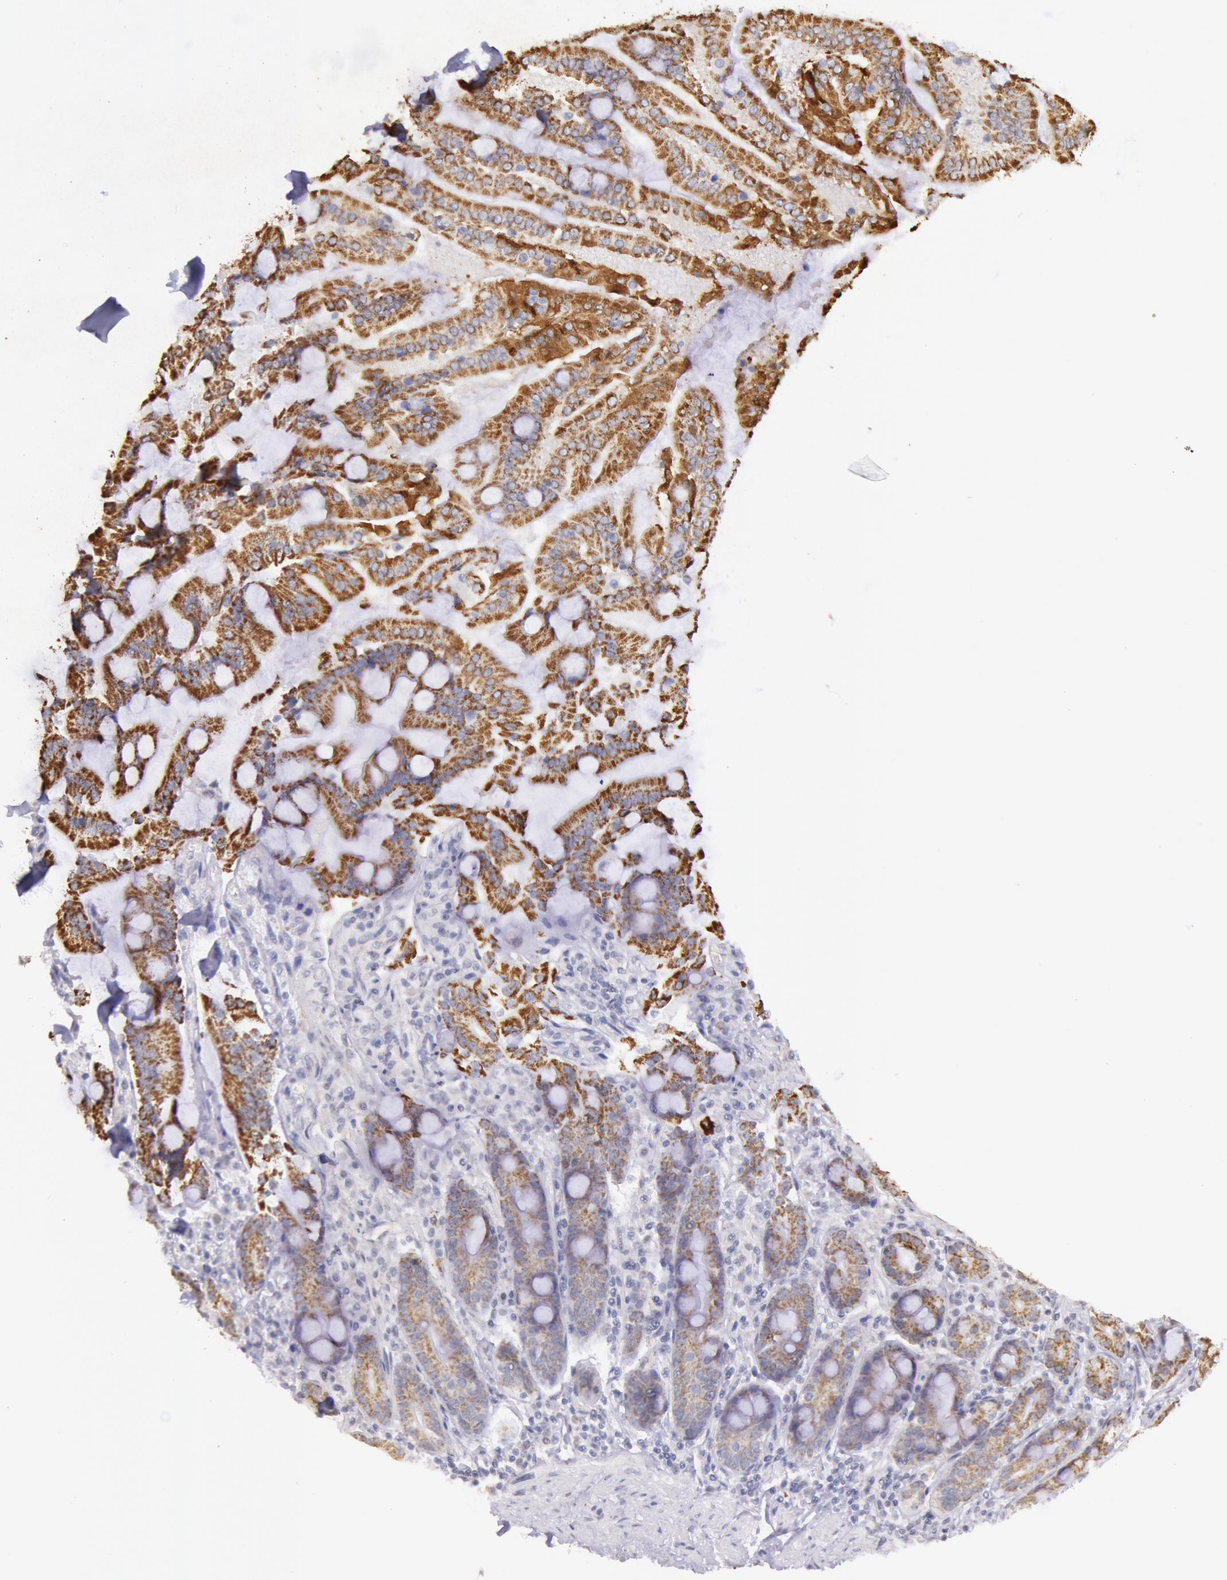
{"staining": {"intensity": "strong", "quantity": ">75%", "location": "cytoplasmic/membranous"}, "tissue": "duodenum", "cell_type": "Glandular cells", "image_type": "normal", "snomed": [{"axis": "morphology", "description": "Normal tissue, NOS"}, {"axis": "topography", "description": "Duodenum"}], "caption": "Normal duodenum displays strong cytoplasmic/membranous expression in about >75% of glandular cells, visualized by immunohistochemistry. (Stains: DAB in brown, nuclei in blue, Microscopy: brightfield microscopy at high magnification).", "gene": "FRMD6", "patient": {"sex": "female", "age": 64}}